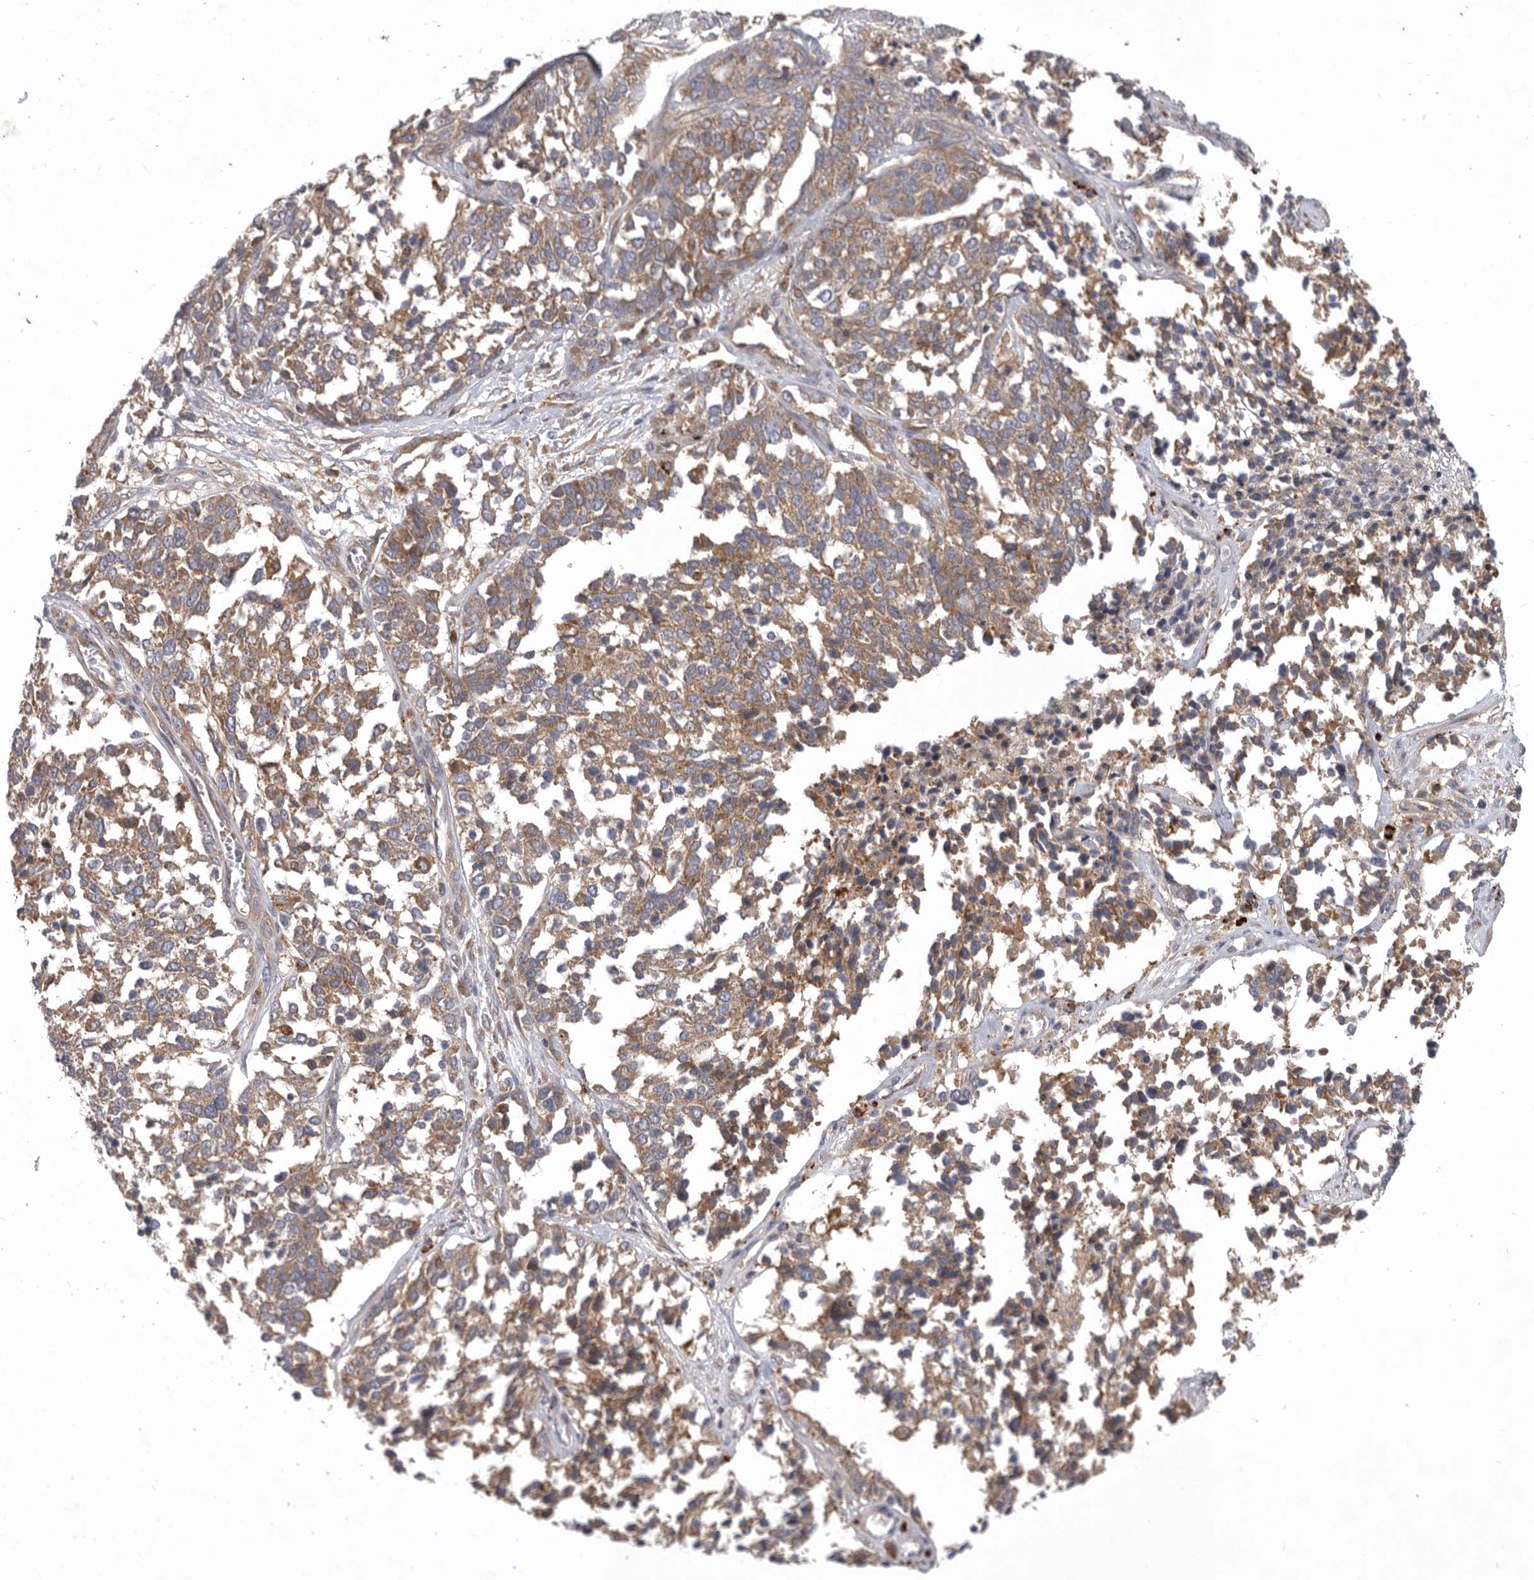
{"staining": {"intensity": "moderate", "quantity": ">75%", "location": "cytoplasmic/membranous"}, "tissue": "ovarian cancer", "cell_type": "Tumor cells", "image_type": "cancer", "snomed": [{"axis": "morphology", "description": "Cystadenocarcinoma, serous, NOS"}, {"axis": "topography", "description": "Ovary"}], "caption": "DAB immunohistochemical staining of ovarian cancer shows moderate cytoplasmic/membranous protein positivity in approximately >75% of tumor cells.", "gene": "C1orf109", "patient": {"sex": "female", "age": 44}}